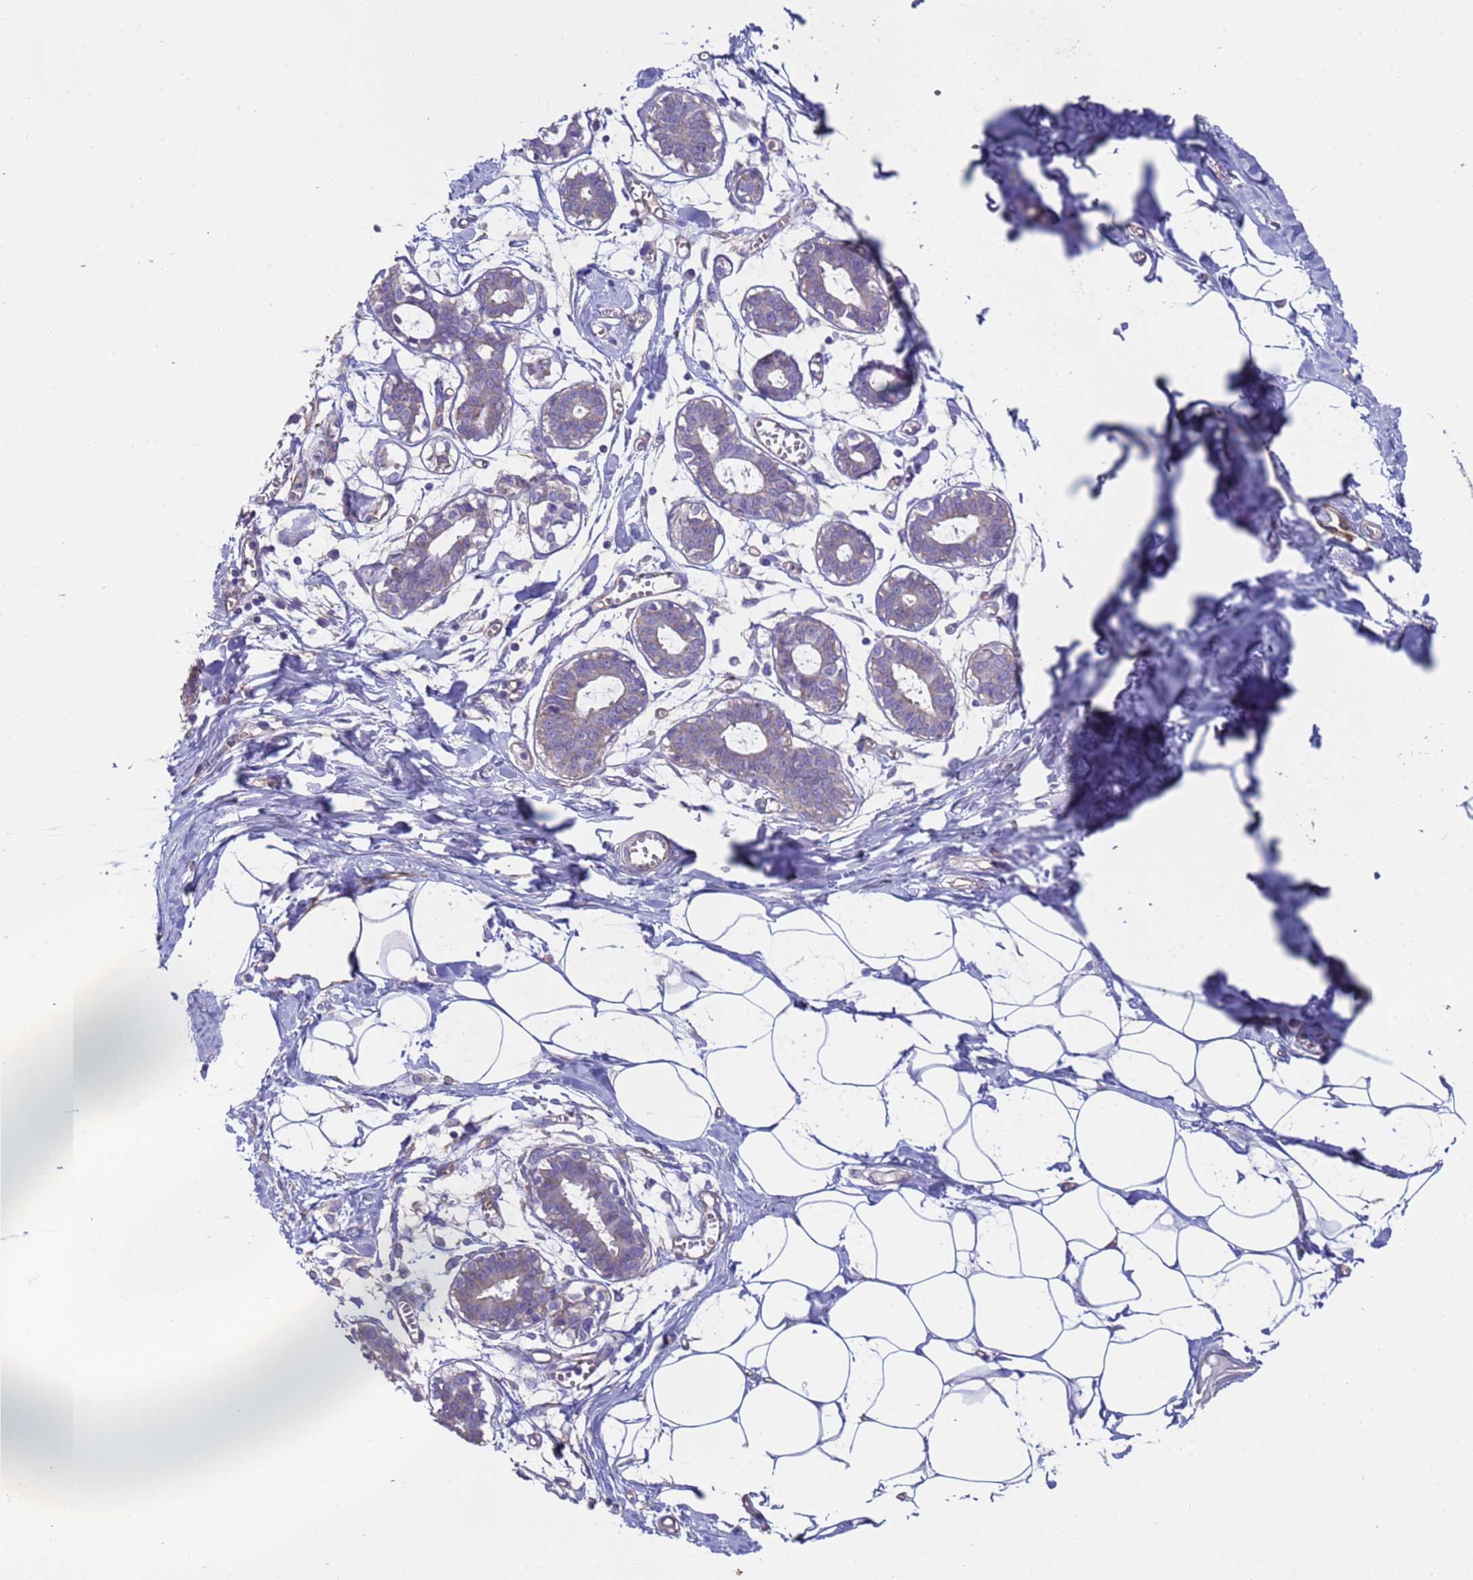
{"staining": {"intensity": "negative", "quantity": "none", "location": "none"}, "tissue": "breast", "cell_type": "Adipocytes", "image_type": "normal", "snomed": [{"axis": "morphology", "description": "Normal tissue, NOS"}, {"axis": "topography", "description": "Breast"}], "caption": "DAB immunohistochemical staining of unremarkable breast shows no significant staining in adipocytes.", "gene": "ZNF248", "patient": {"sex": "female", "age": 27}}